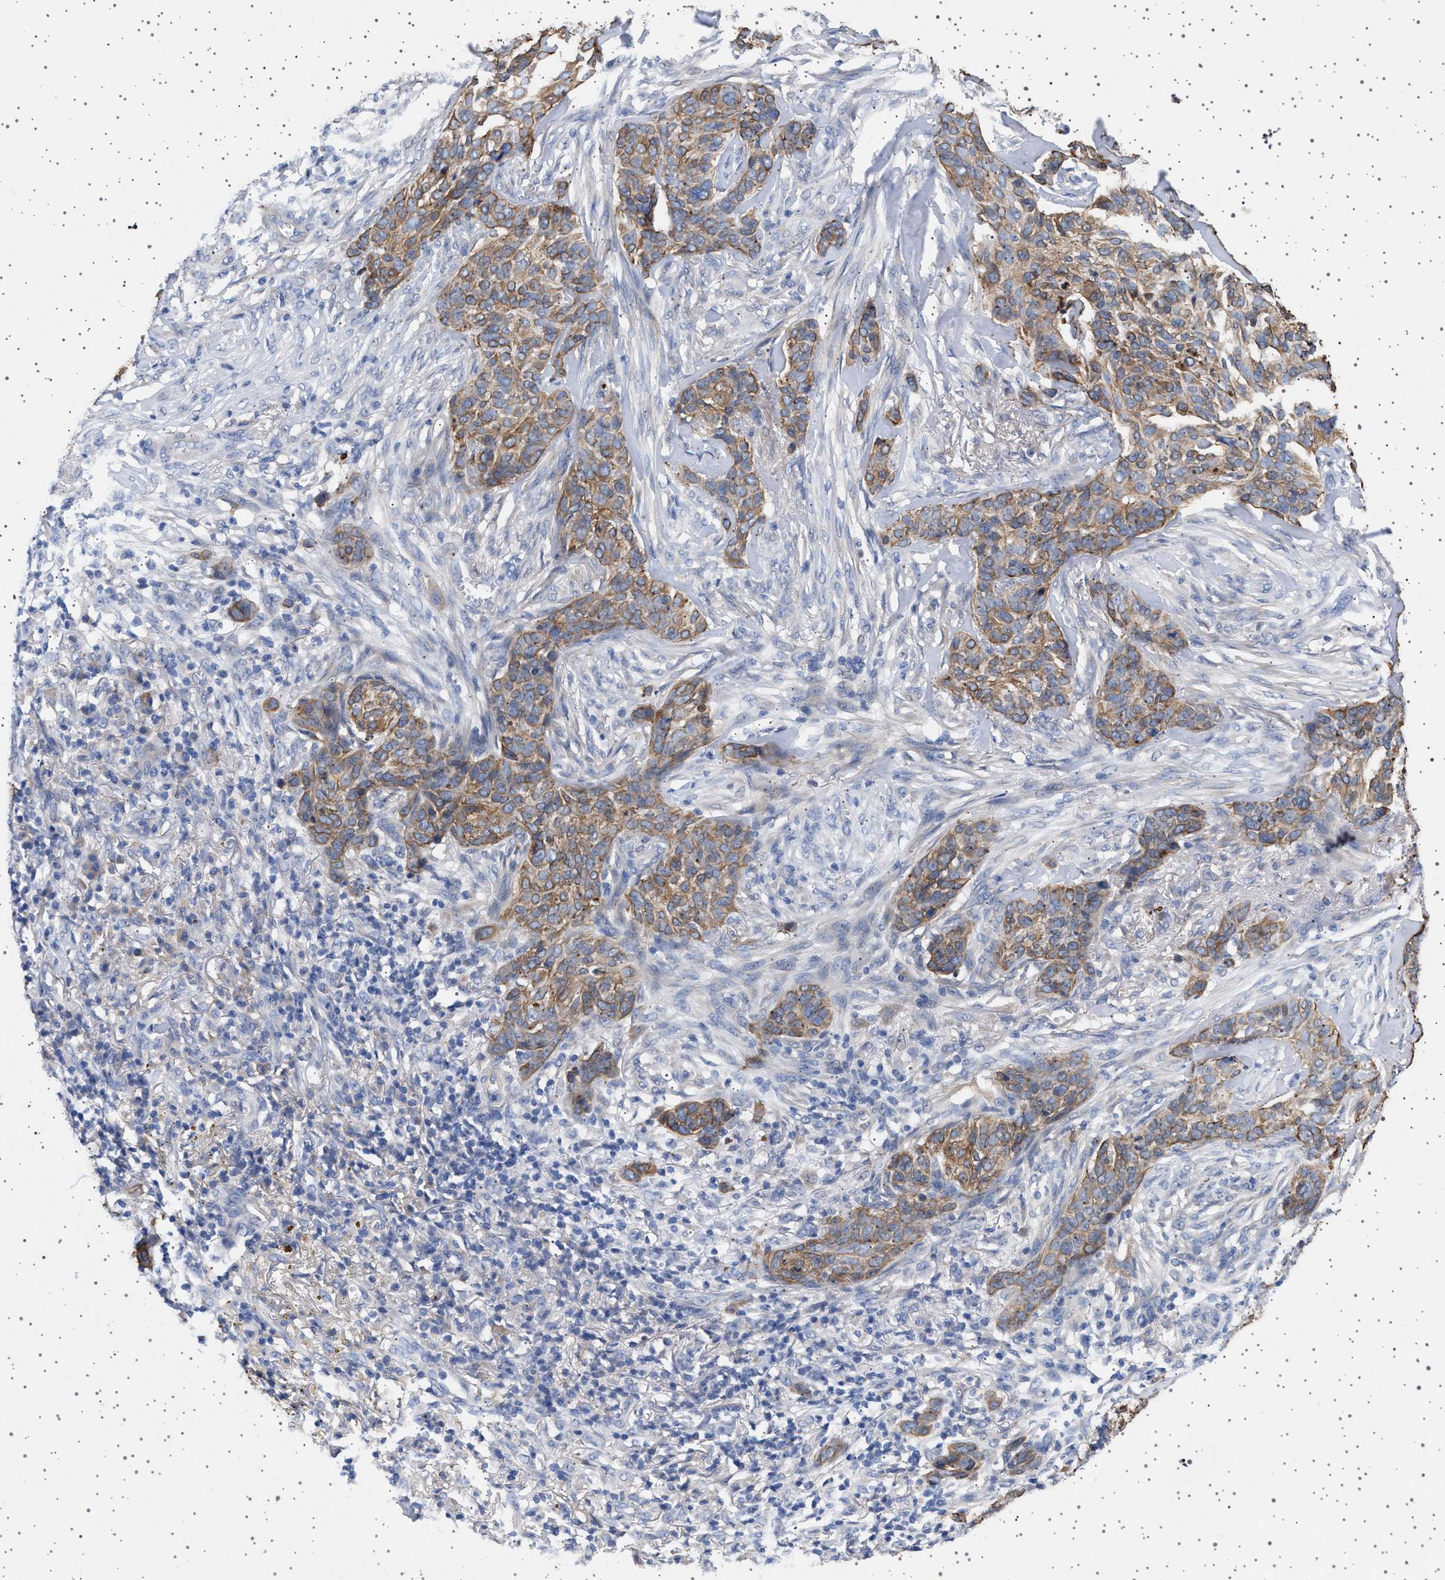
{"staining": {"intensity": "moderate", "quantity": ">75%", "location": "cytoplasmic/membranous"}, "tissue": "skin cancer", "cell_type": "Tumor cells", "image_type": "cancer", "snomed": [{"axis": "morphology", "description": "Basal cell carcinoma"}, {"axis": "topography", "description": "Skin"}], "caption": "Immunohistochemical staining of human skin basal cell carcinoma displays moderate cytoplasmic/membranous protein expression in about >75% of tumor cells.", "gene": "TRMT10B", "patient": {"sex": "male", "age": 85}}